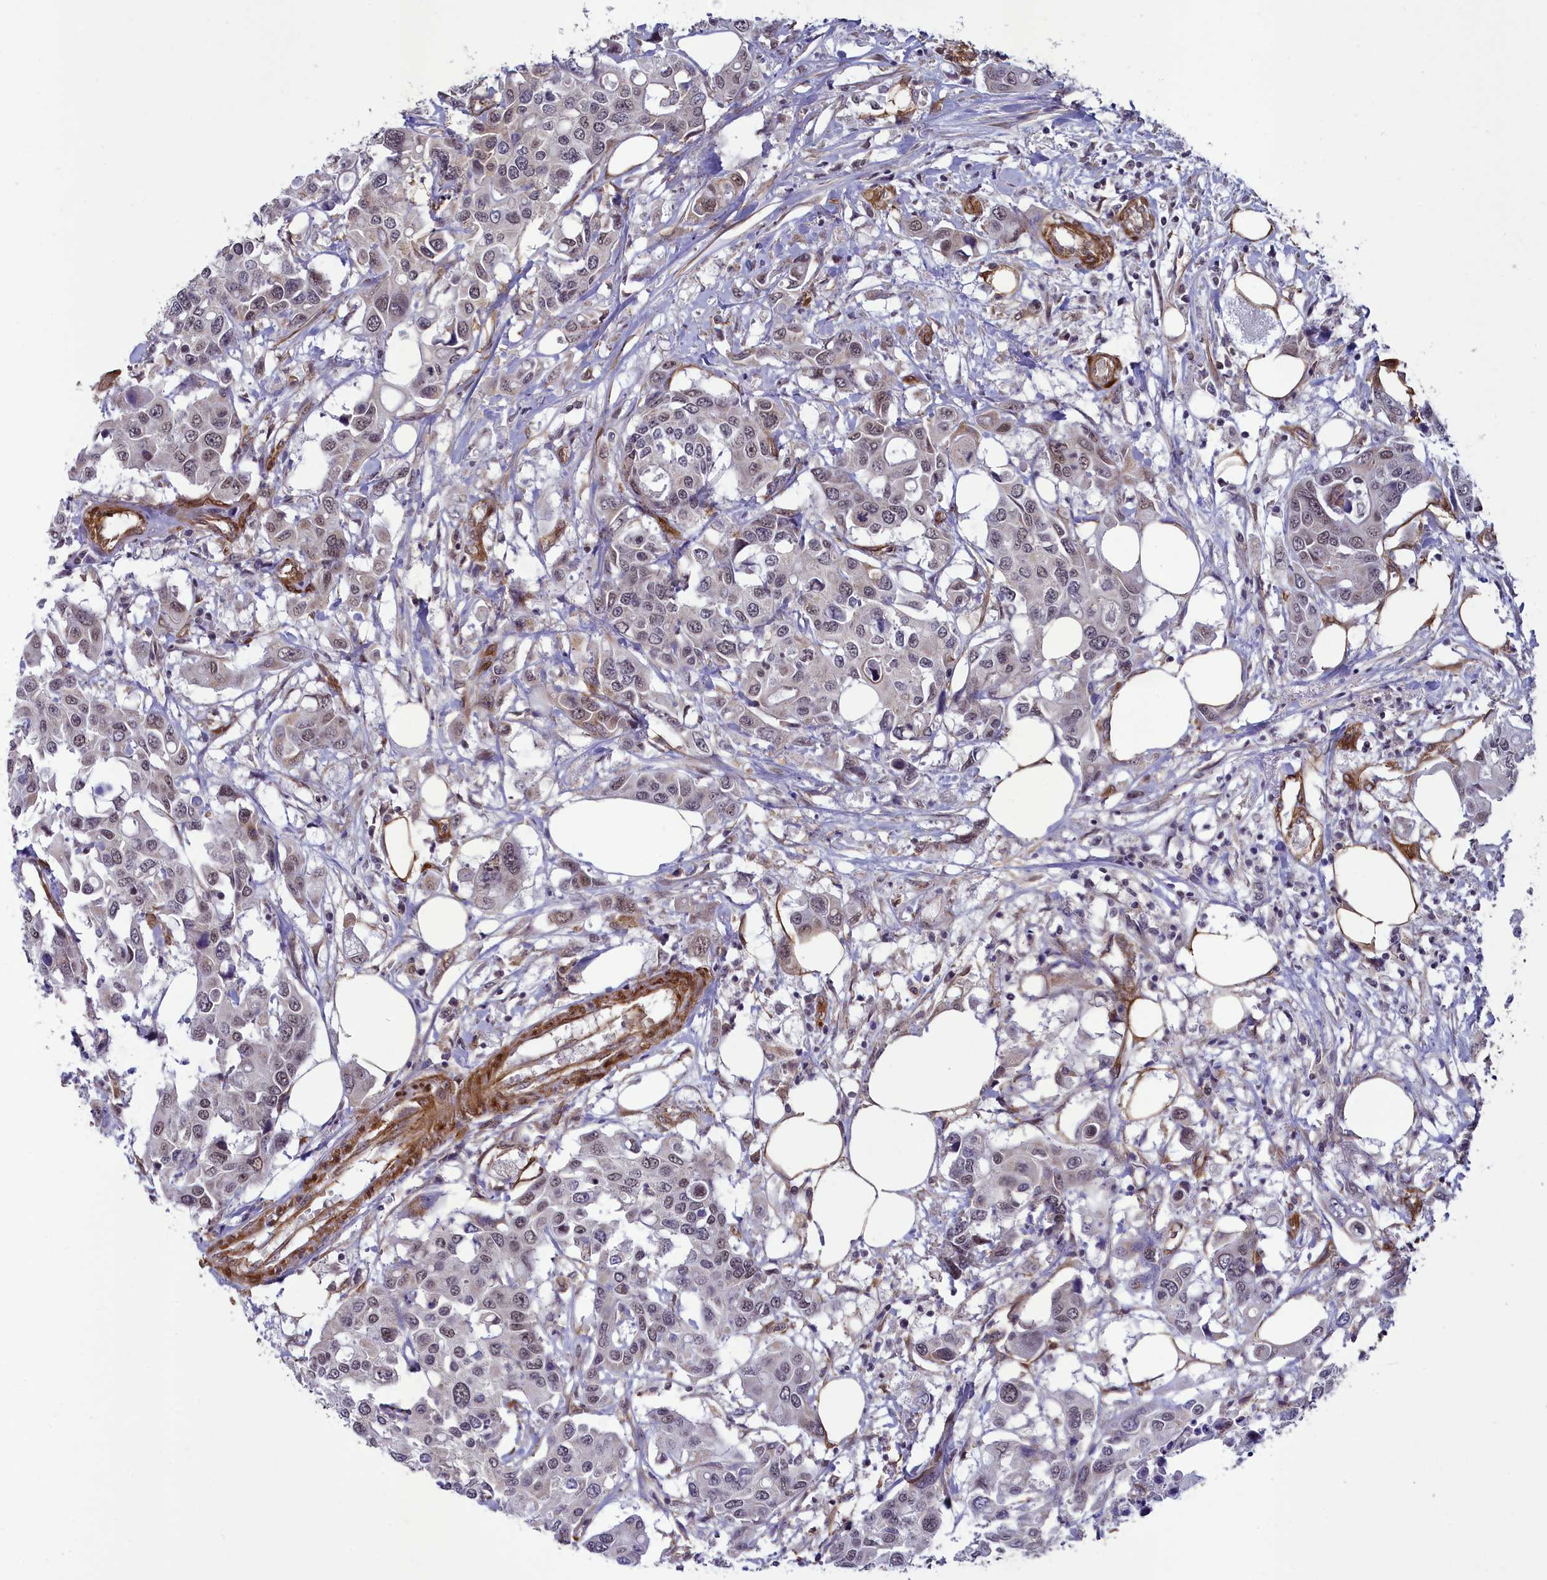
{"staining": {"intensity": "weak", "quantity": "<25%", "location": "cytoplasmic/membranous,nuclear"}, "tissue": "colorectal cancer", "cell_type": "Tumor cells", "image_type": "cancer", "snomed": [{"axis": "morphology", "description": "Adenocarcinoma, NOS"}, {"axis": "topography", "description": "Colon"}], "caption": "DAB (3,3'-diaminobenzidine) immunohistochemical staining of human colorectal cancer shows no significant expression in tumor cells.", "gene": "TNS1", "patient": {"sex": "male", "age": 77}}